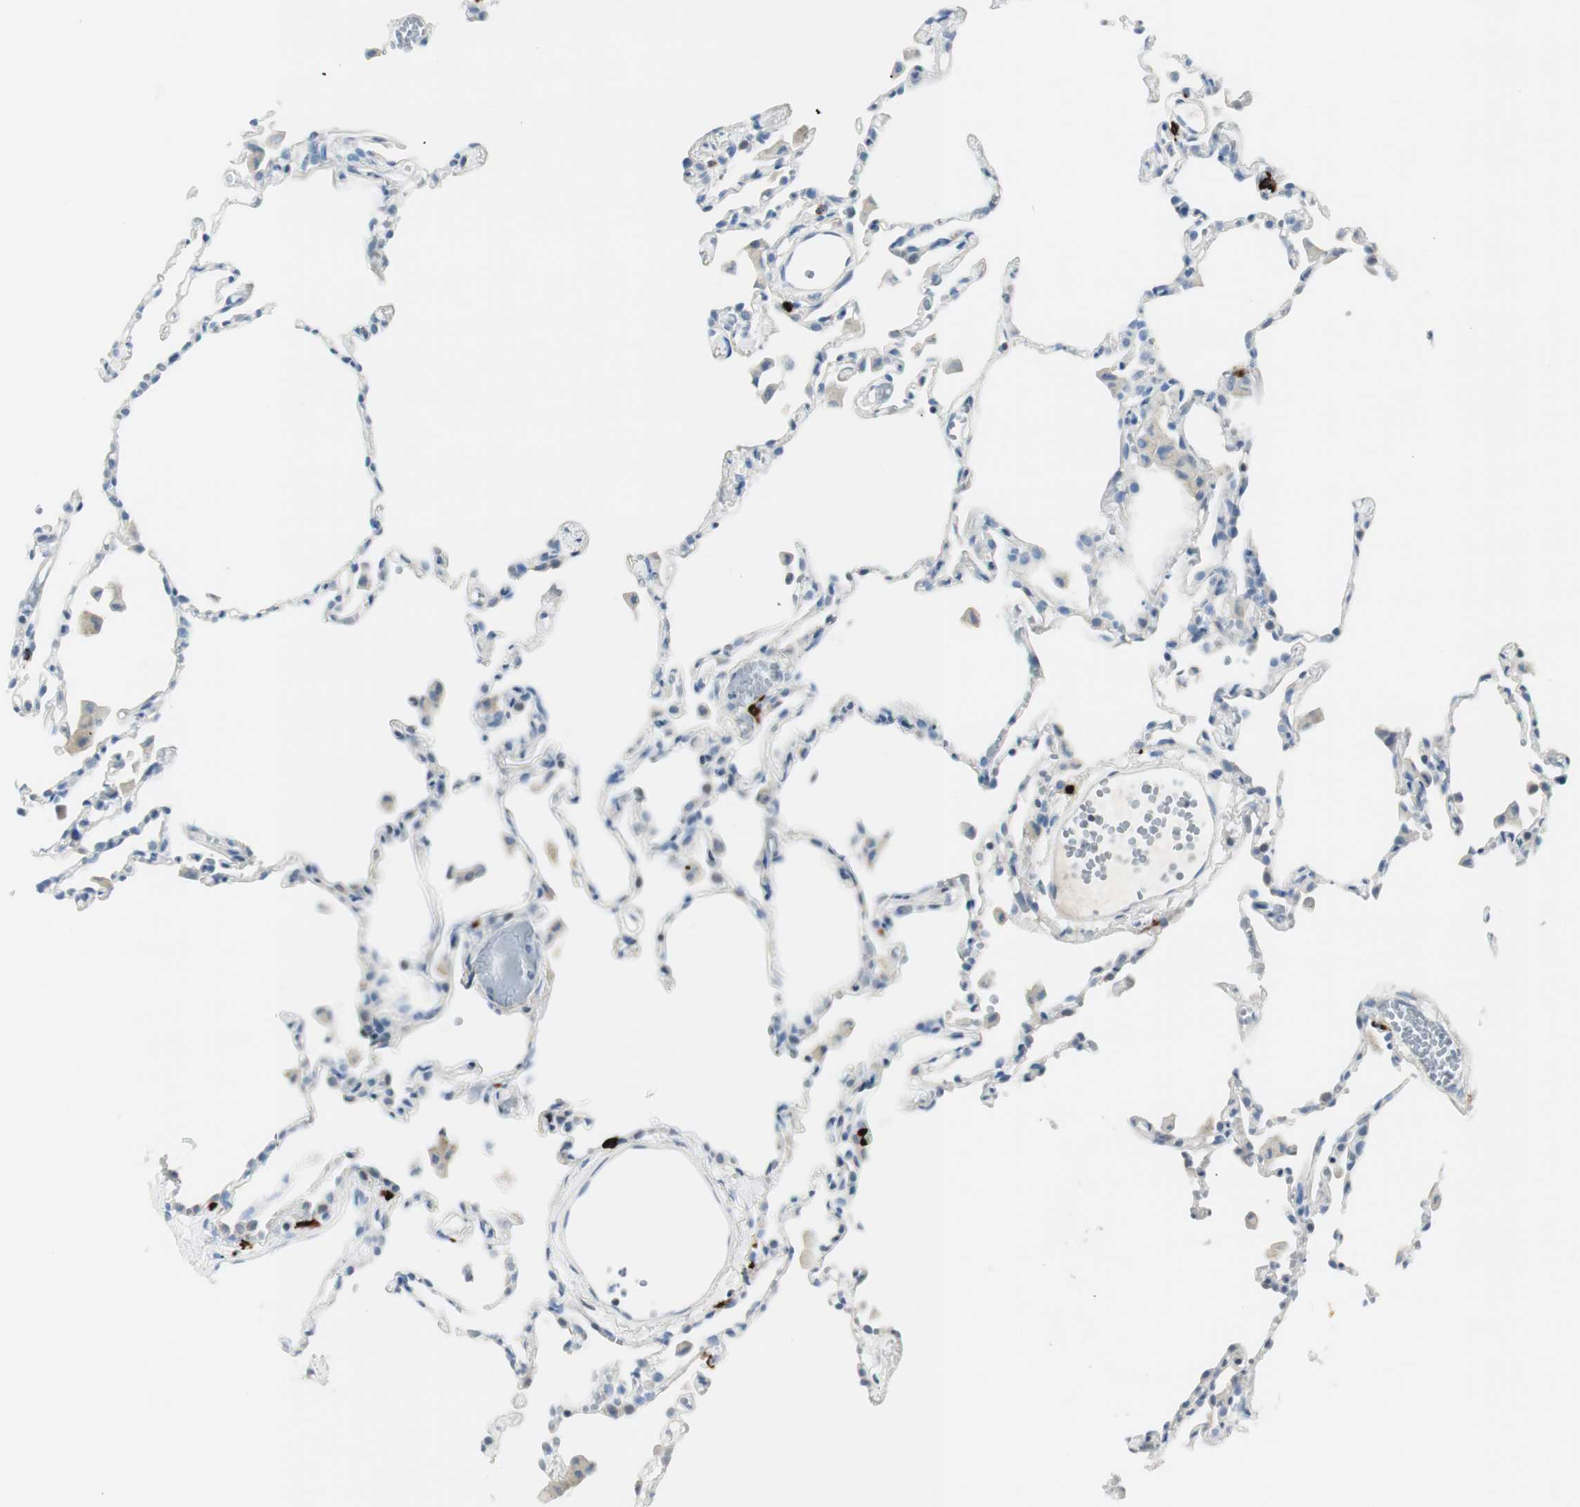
{"staining": {"intensity": "negative", "quantity": "none", "location": "none"}, "tissue": "lung", "cell_type": "Alveolar cells", "image_type": "normal", "snomed": [{"axis": "morphology", "description": "Normal tissue, NOS"}, {"axis": "topography", "description": "Lung"}], "caption": "Normal lung was stained to show a protein in brown. There is no significant staining in alveolar cells.", "gene": "DLG4", "patient": {"sex": "female", "age": 49}}